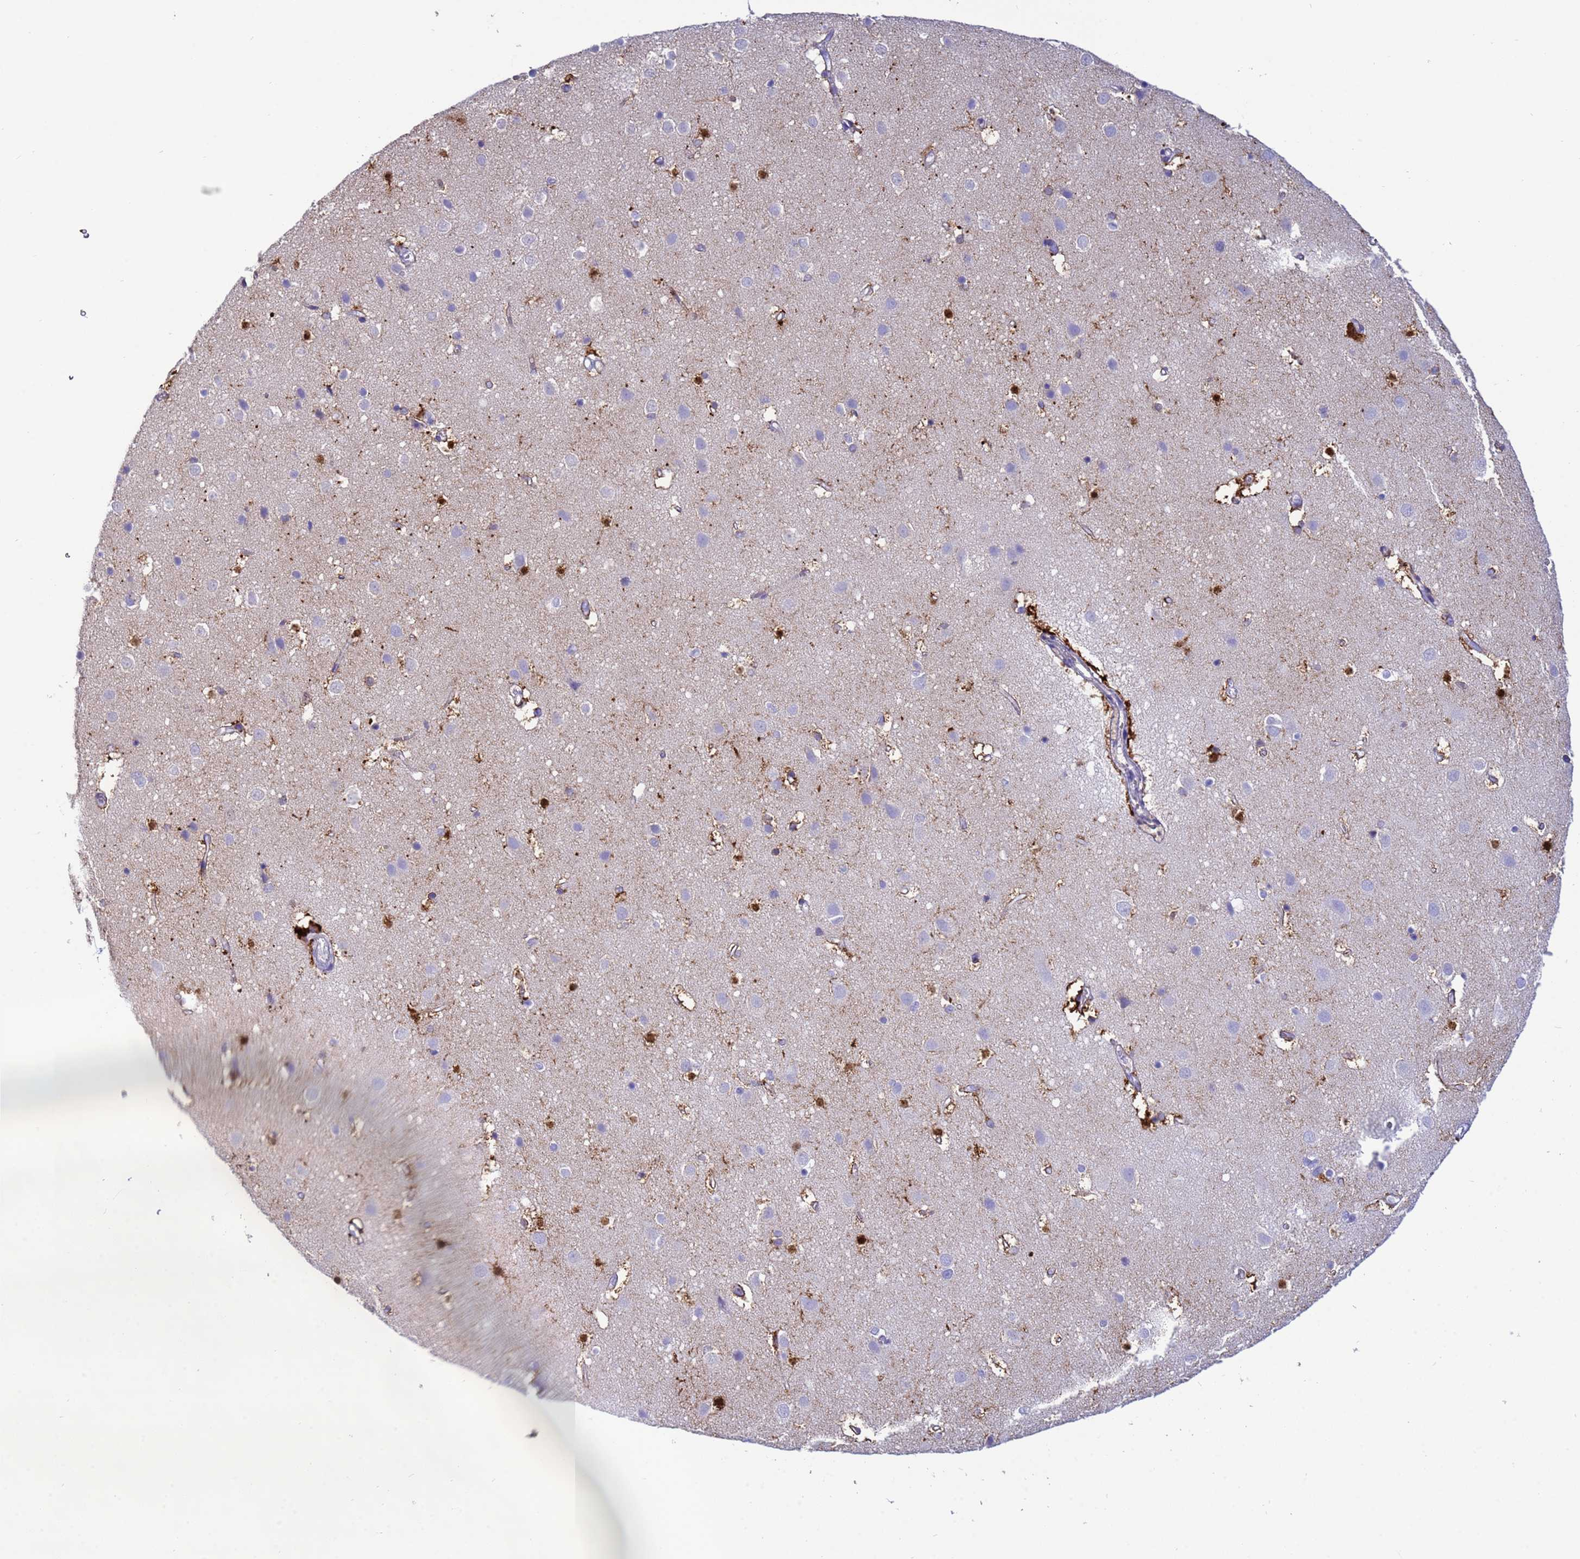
{"staining": {"intensity": "moderate", "quantity": "<25%", "location": "cytoplasmic/membranous"}, "tissue": "cerebral cortex", "cell_type": "Endothelial cells", "image_type": "normal", "snomed": [{"axis": "morphology", "description": "Normal tissue, NOS"}, {"axis": "topography", "description": "Cerebral cortex"}], "caption": "Protein staining of unremarkable cerebral cortex exhibits moderate cytoplasmic/membranous staining in about <25% of endothelial cells.", "gene": "EZR", "patient": {"sex": "male", "age": 54}}